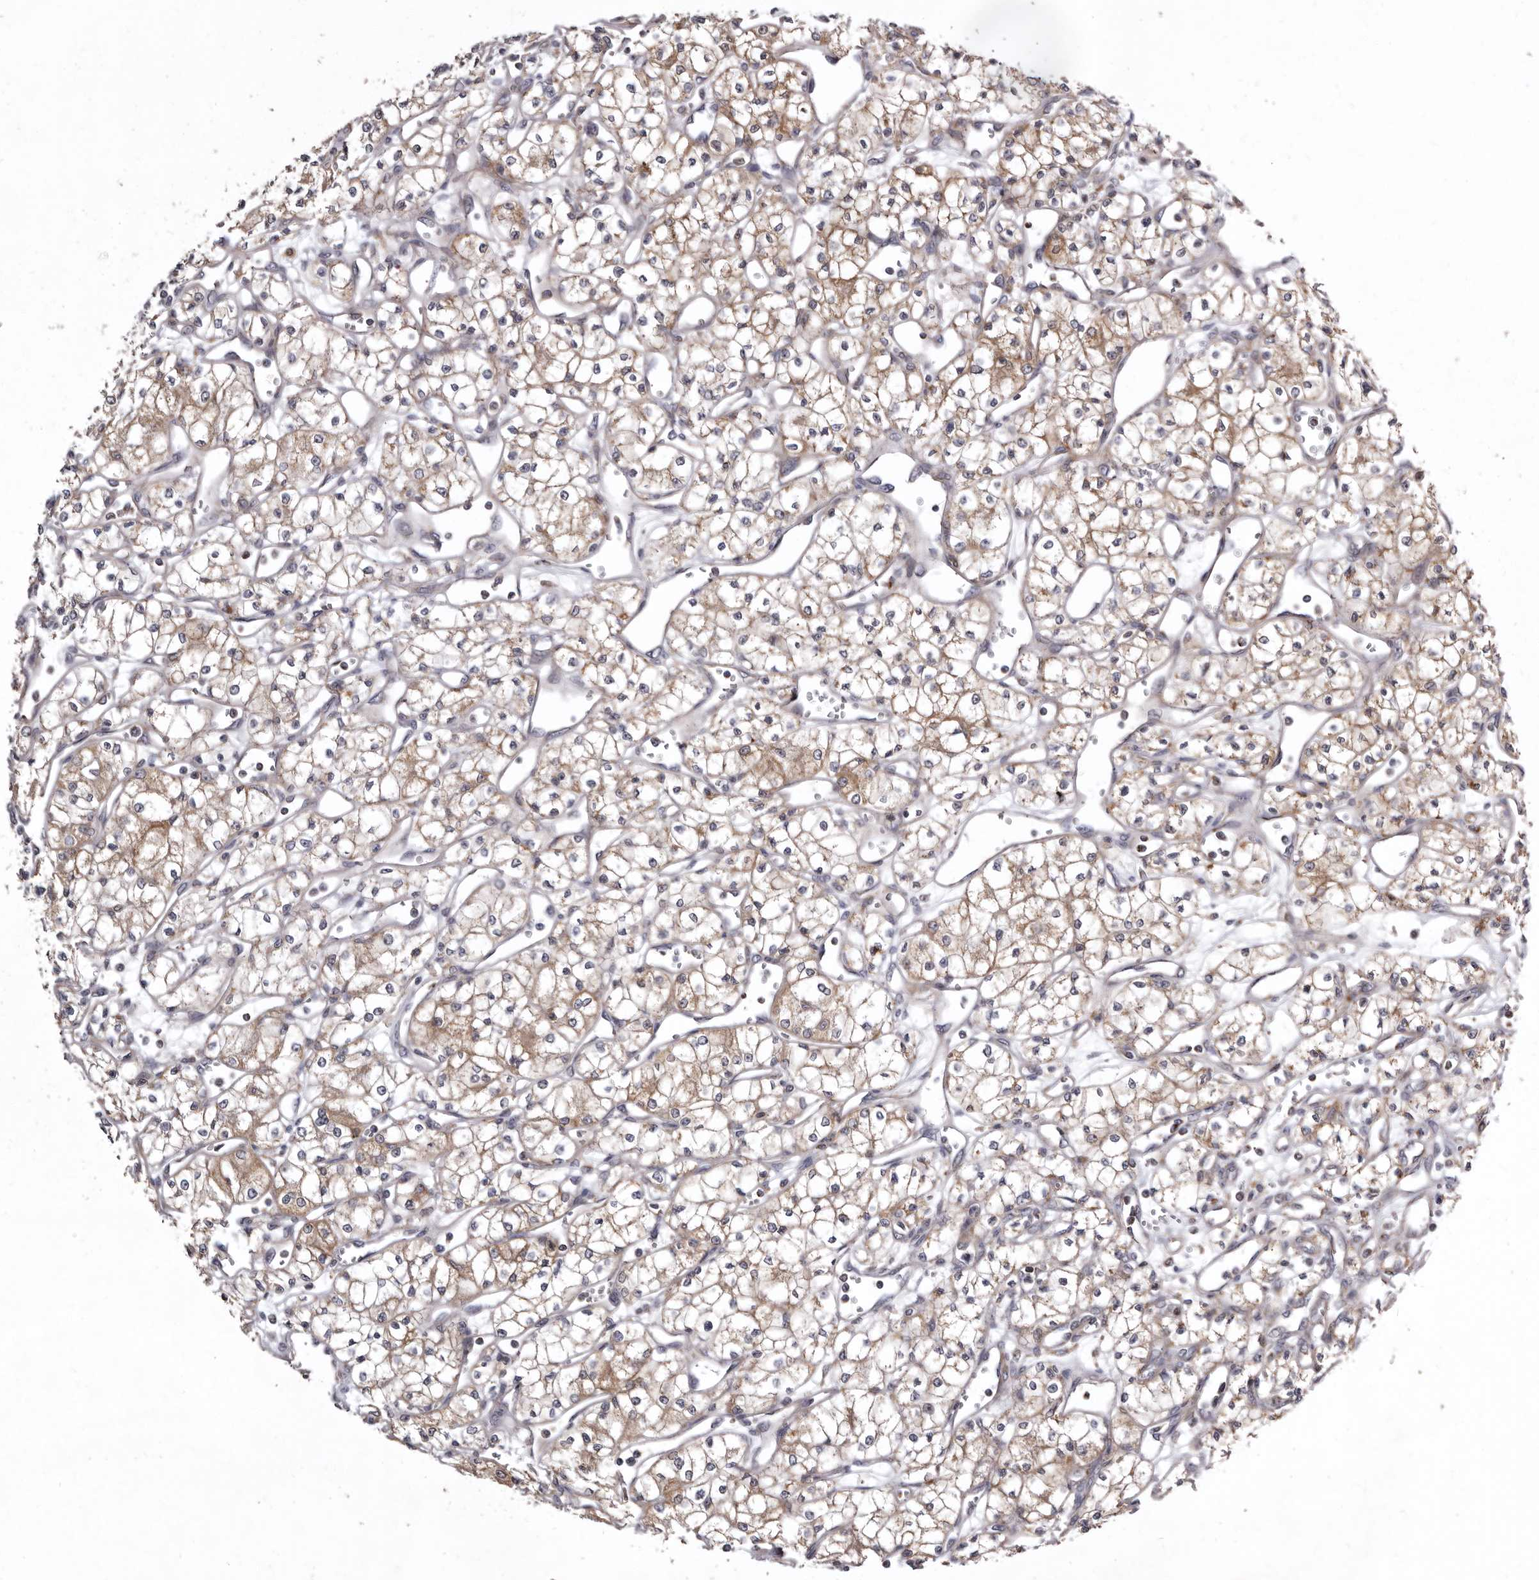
{"staining": {"intensity": "weak", "quantity": ">75%", "location": "cytoplasmic/membranous"}, "tissue": "renal cancer", "cell_type": "Tumor cells", "image_type": "cancer", "snomed": [{"axis": "morphology", "description": "Adenocarcinoma, NOS"}, {"axis": "topography", "description": "Kidney"}], "caption": "Renal cancer stained with immunohistochemistry (IHC) demonstrates weak cytoplasmic/membranous positivity in approximately >75% of tumor cells.", "gene": "SMC4", "patient": {"sex": "male", "age": 59}}